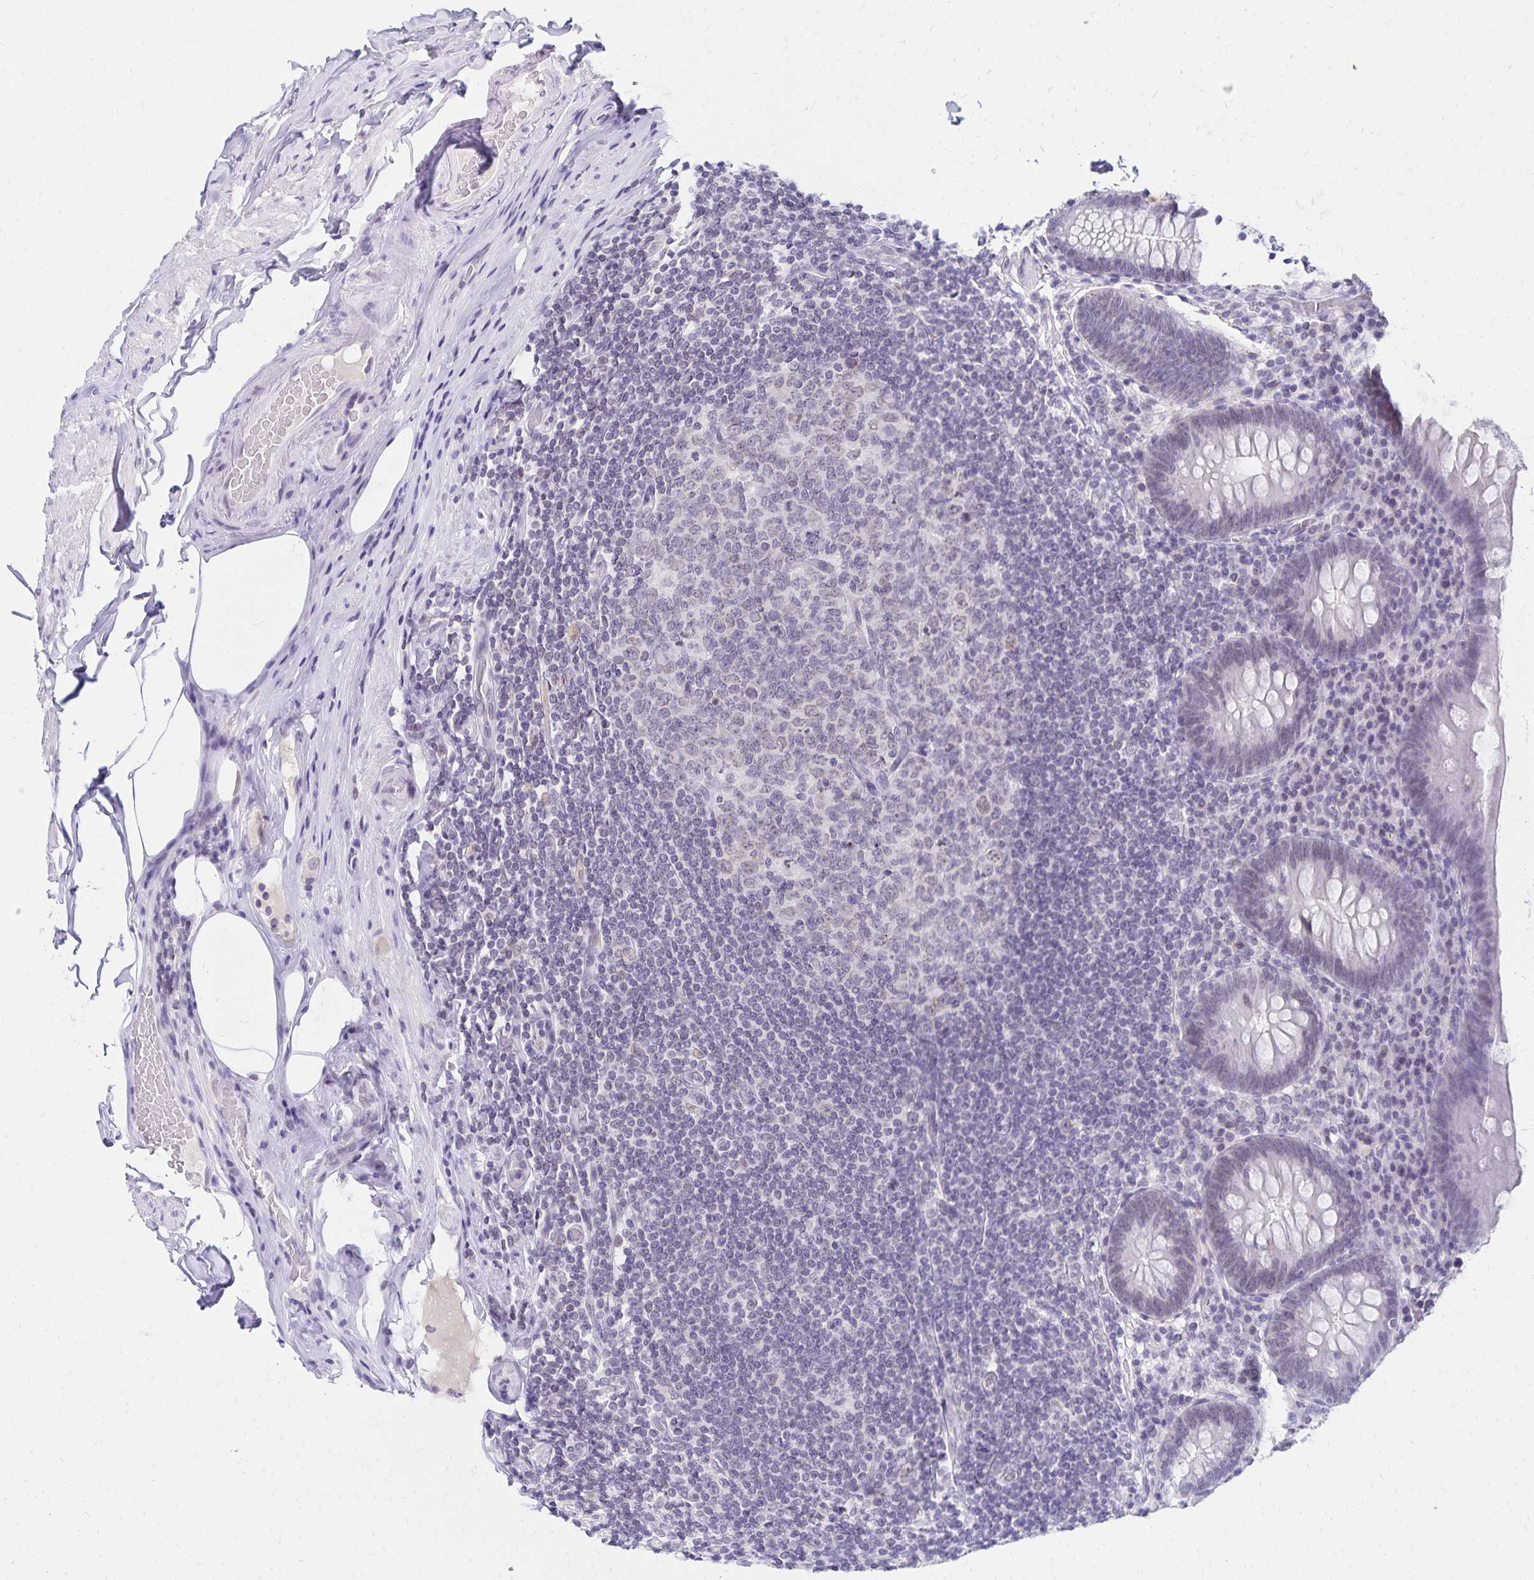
{"staining": {"intensity": "negative", "quantity": "none", "location": "none"}, "tissue": "appendix", "cell_type": "Glandular cells", "image_type": "normal", "snomed": [{"axis": "morphology", "description": "Normal tissue, NOS"}, {"axis": "topography", "description": "Appendix"}], "caption": "Immunohistochemical staining of unremarkable human appendix exhibits no significant staining in glandular cells.", "gene": "FAM166C", "patient": {"sex": "male", "age": 71}}